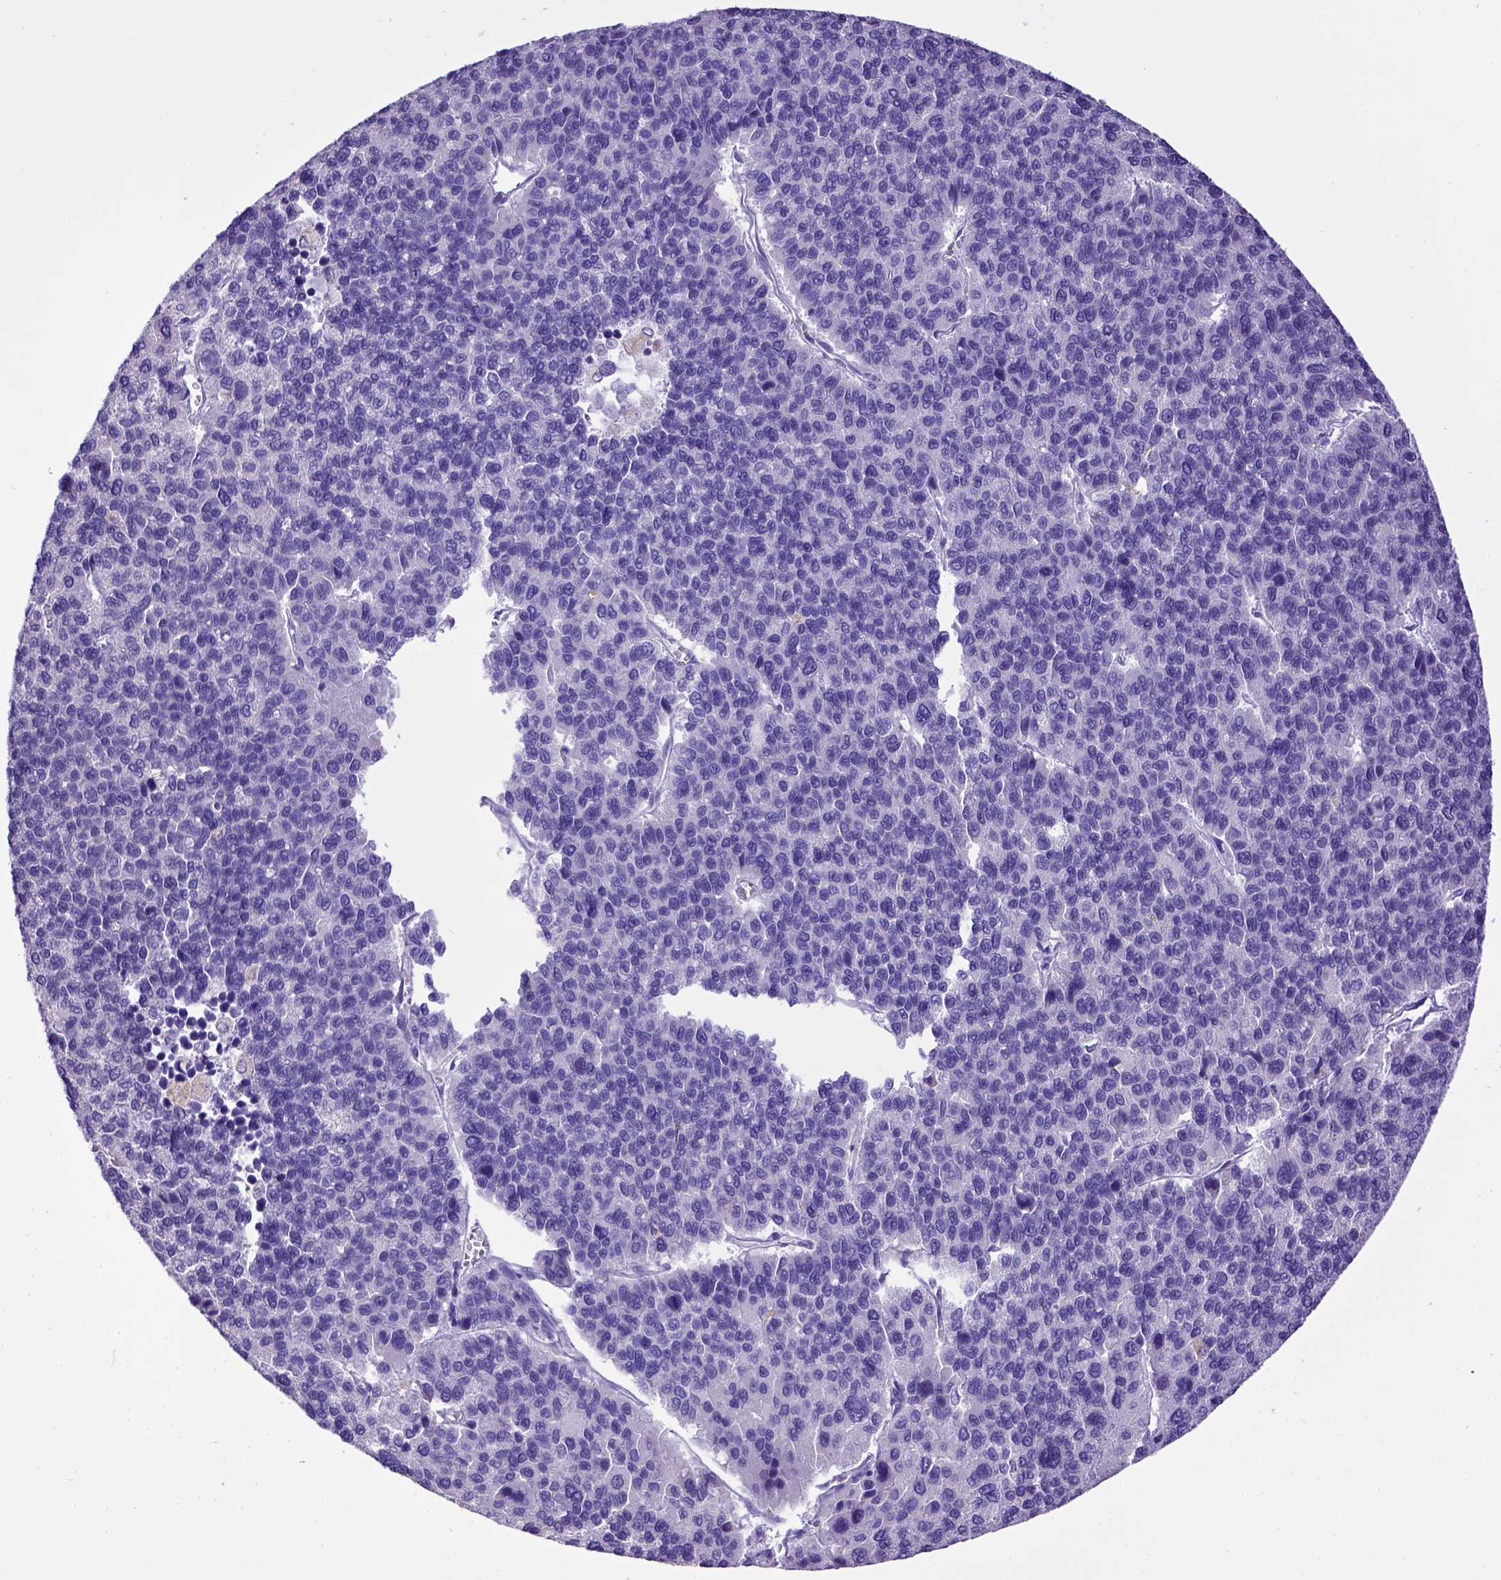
{"staining": {"intensity": "weak", "quantity": "<25%", "location": "cytoplasmic/membranous"}, "tissue": "liver cancer", "cell_type": "Tumor cells", "image_type": "cancer", "snomed": [{"axis": "morphology", "description": "Carcinoma, Hepatocellular, NOS"}, {"axis": "topography", "description": "Liver"}], "caption": "Human hepatocellular carcinoma (liver) stained for a protein using immunohistochemistry (IHC) shows no positivity in tumor cells.", "gene": "SPEF1", "patient": {"sex": "female", "age": 41}}